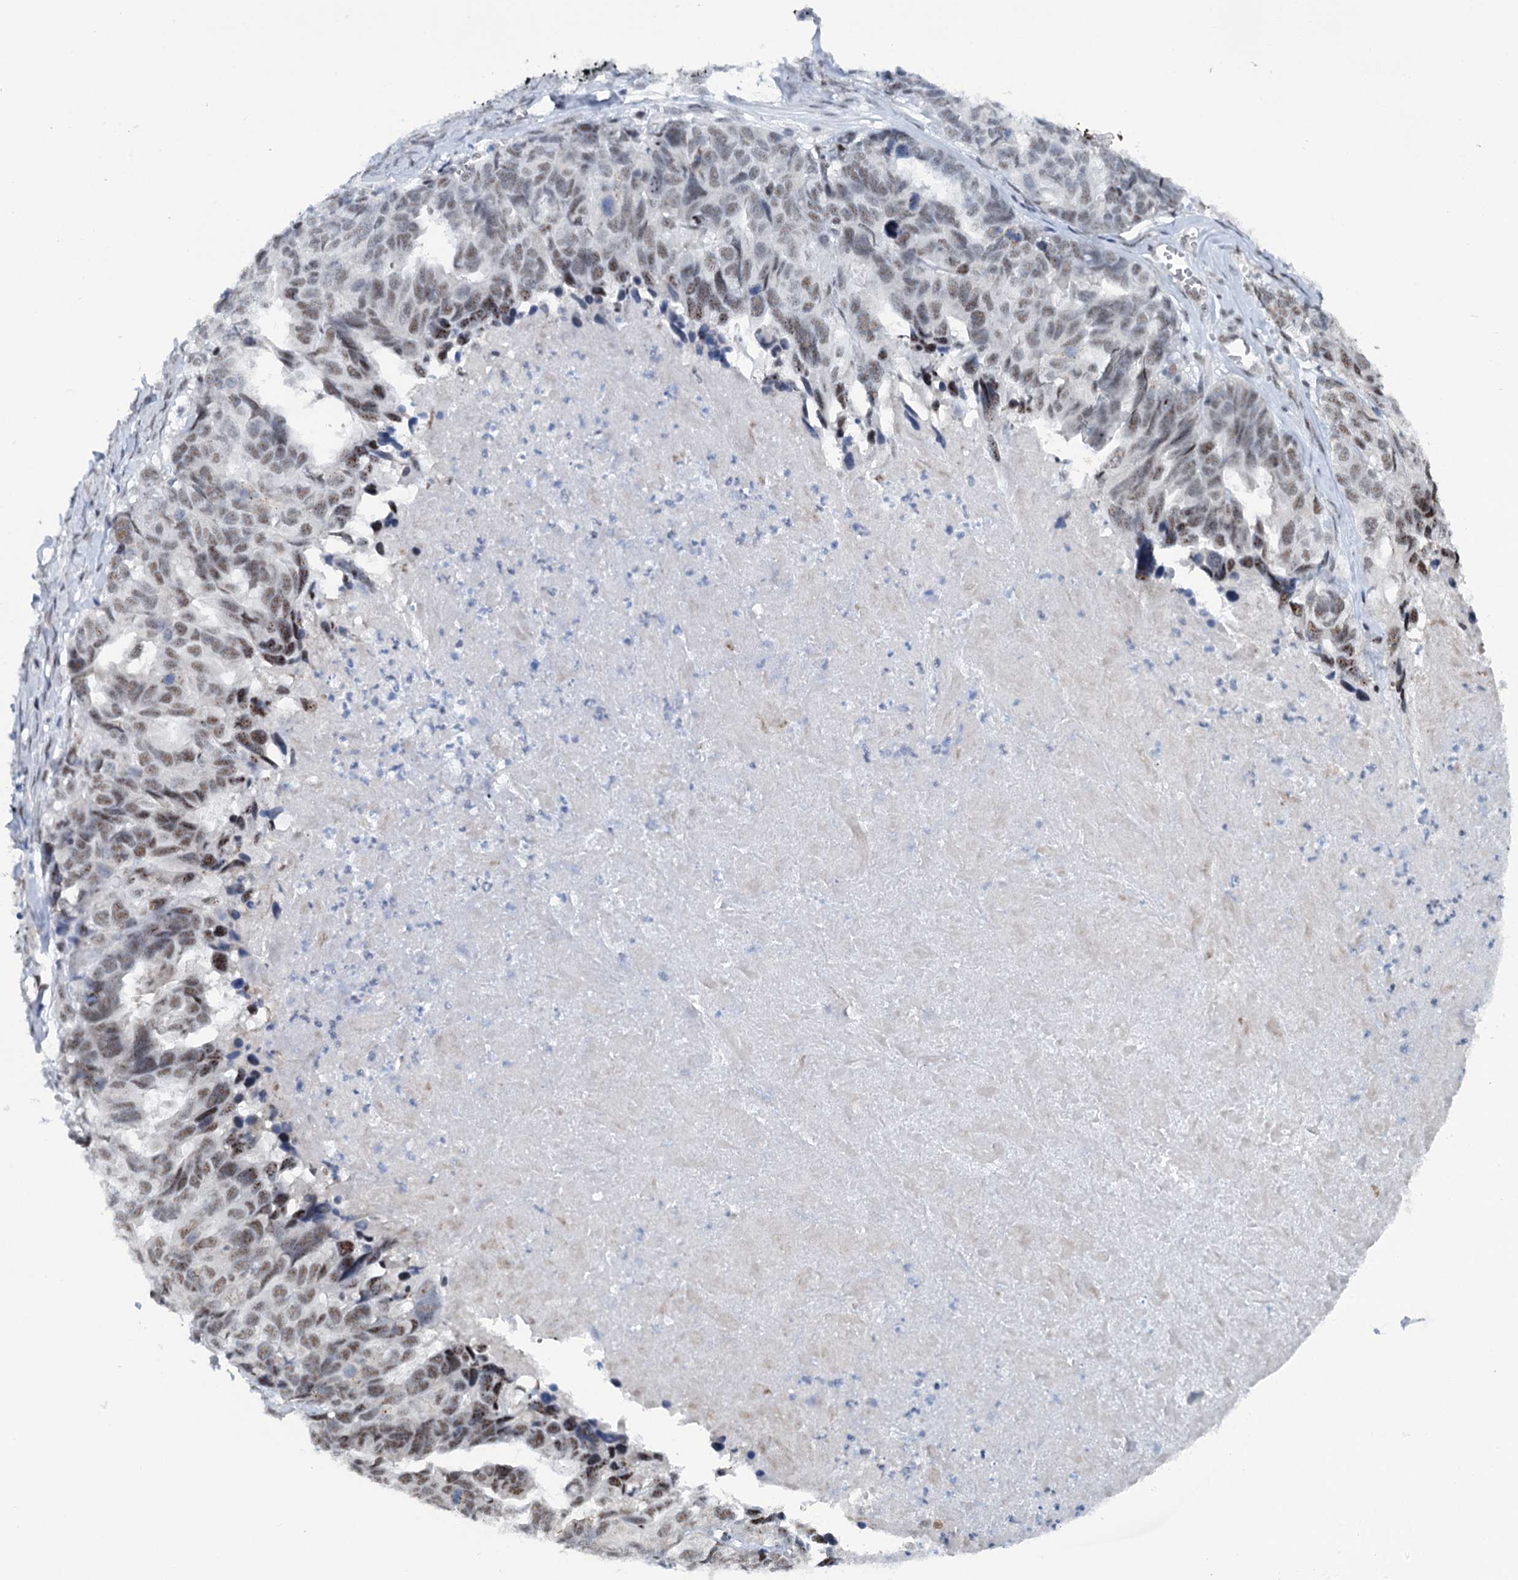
{"staining": {"intensity": "moderate", "quantity": ">75%", "location": "nuclear"}, "tissue": "ovarian cancer", "cell_type": "Tumor cells", "image_type": "cancer", "snomed": [{"axis": "morphology", "description": "Cystadenocarcinoma, serous, NOS"}, {"axis": "topography", "description": "Ovary"}], "caption": "A brown stain shows moderate nuclear expression of a protein in human serous cystadenocarcinoma (ovarian) tumor cells. The protein of interest is shown in brown color, while the nuclei are stained blue.", "gene": "SREK1", "patient": {"sex": "female", "age": 79}}